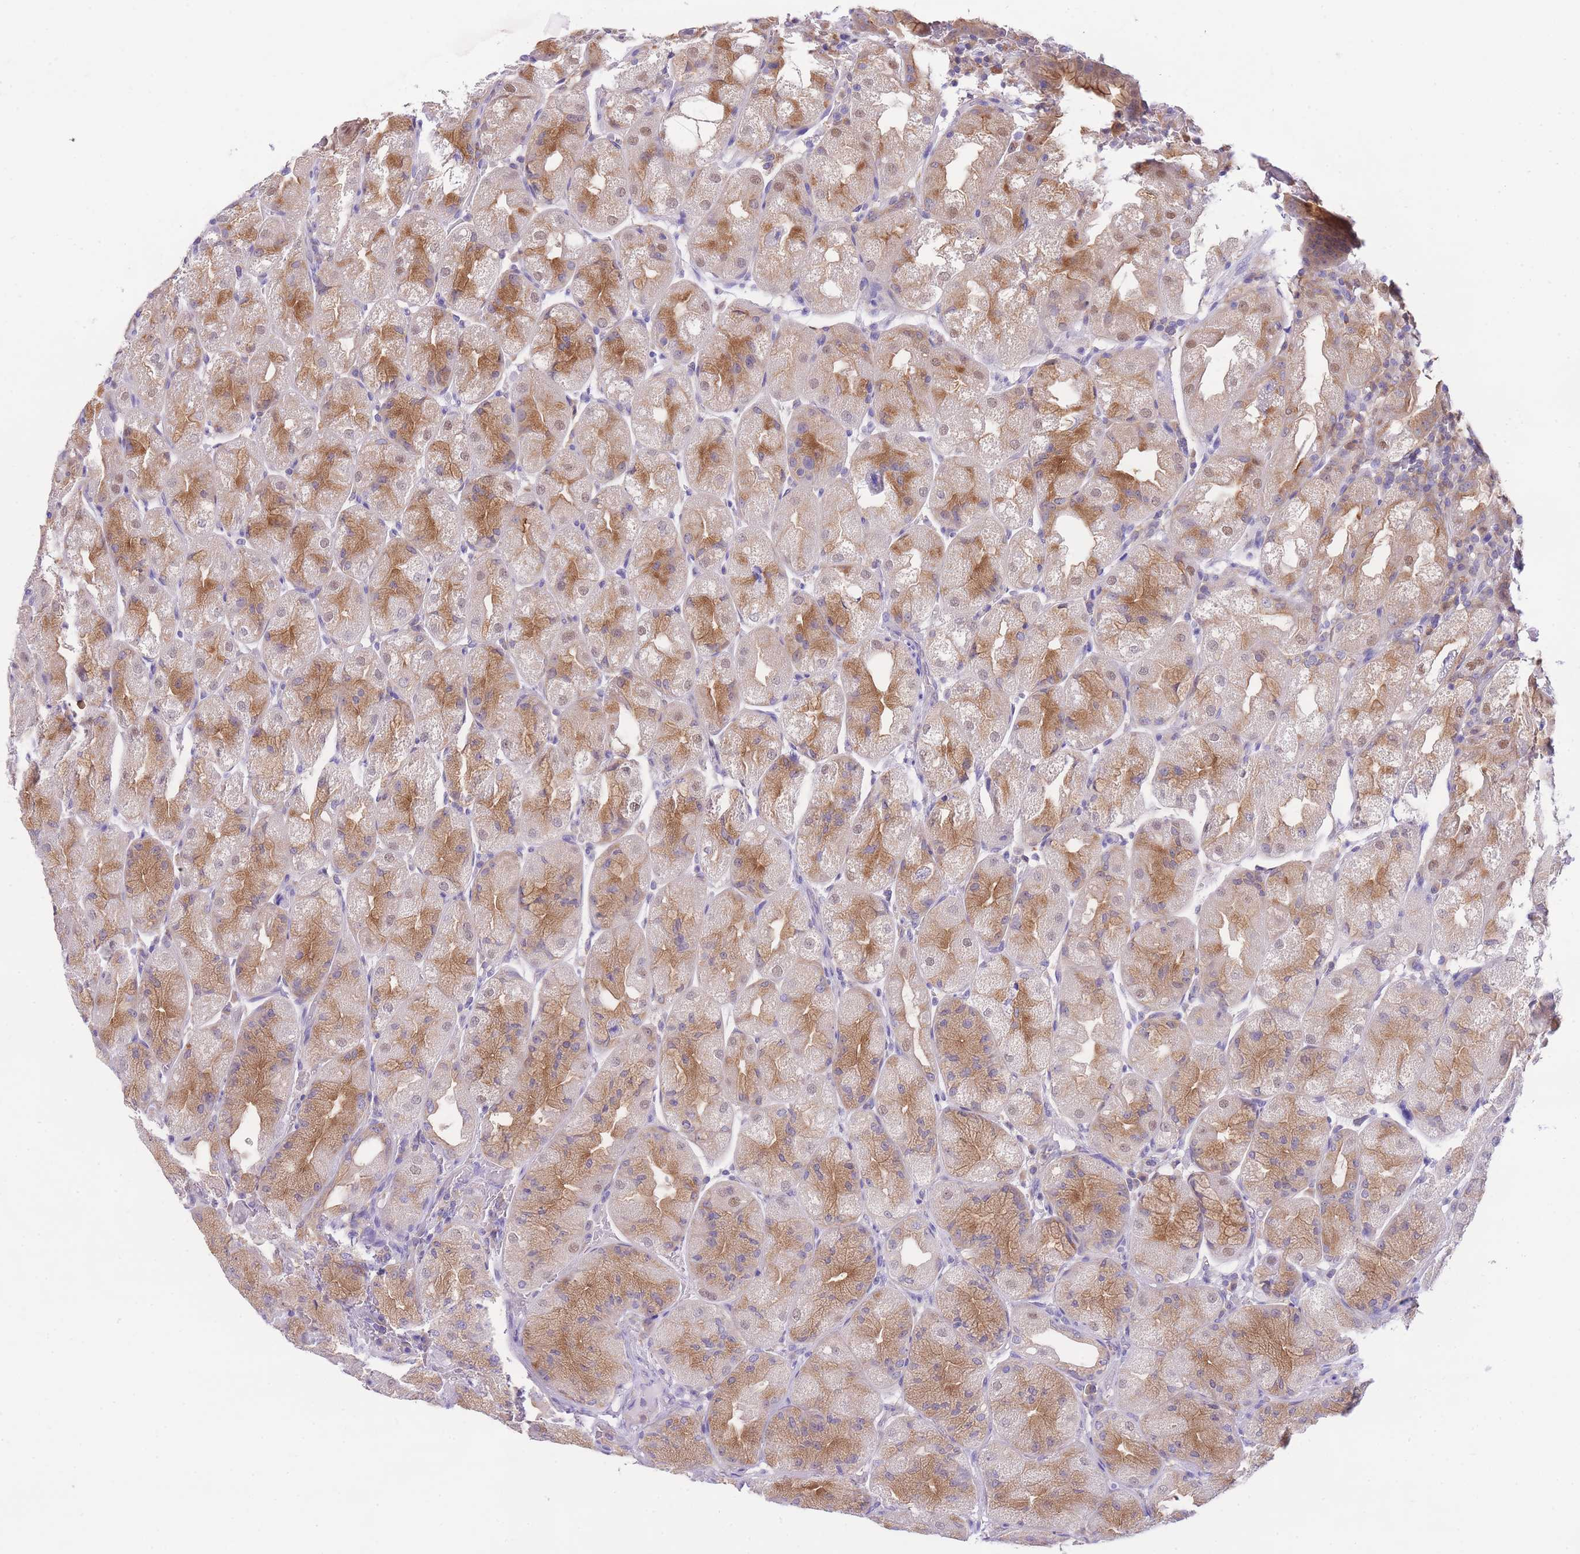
{"staining": {"intensity": "moderate", "quantity": "25%-75%", "location": "cytoplasmic/membranous,nuclear"}, "tissue": "stomach", "cell_type": "Glandular cells", "image_type": "normal", "snomed": [{"axis": "morphology", "description": "Normal tissue, NOS"}, {"axis": "topography", "description": "Stomach, upper"}], "caption": "DAB immunohistochemical staining of benign human stomach shows moderate cytoplasmic/membranous,nuclear protein positivity in about 25%-75% of glandular cells.", "gene": "NAMPT", "patient": {"sex": "male", "age": 52}}